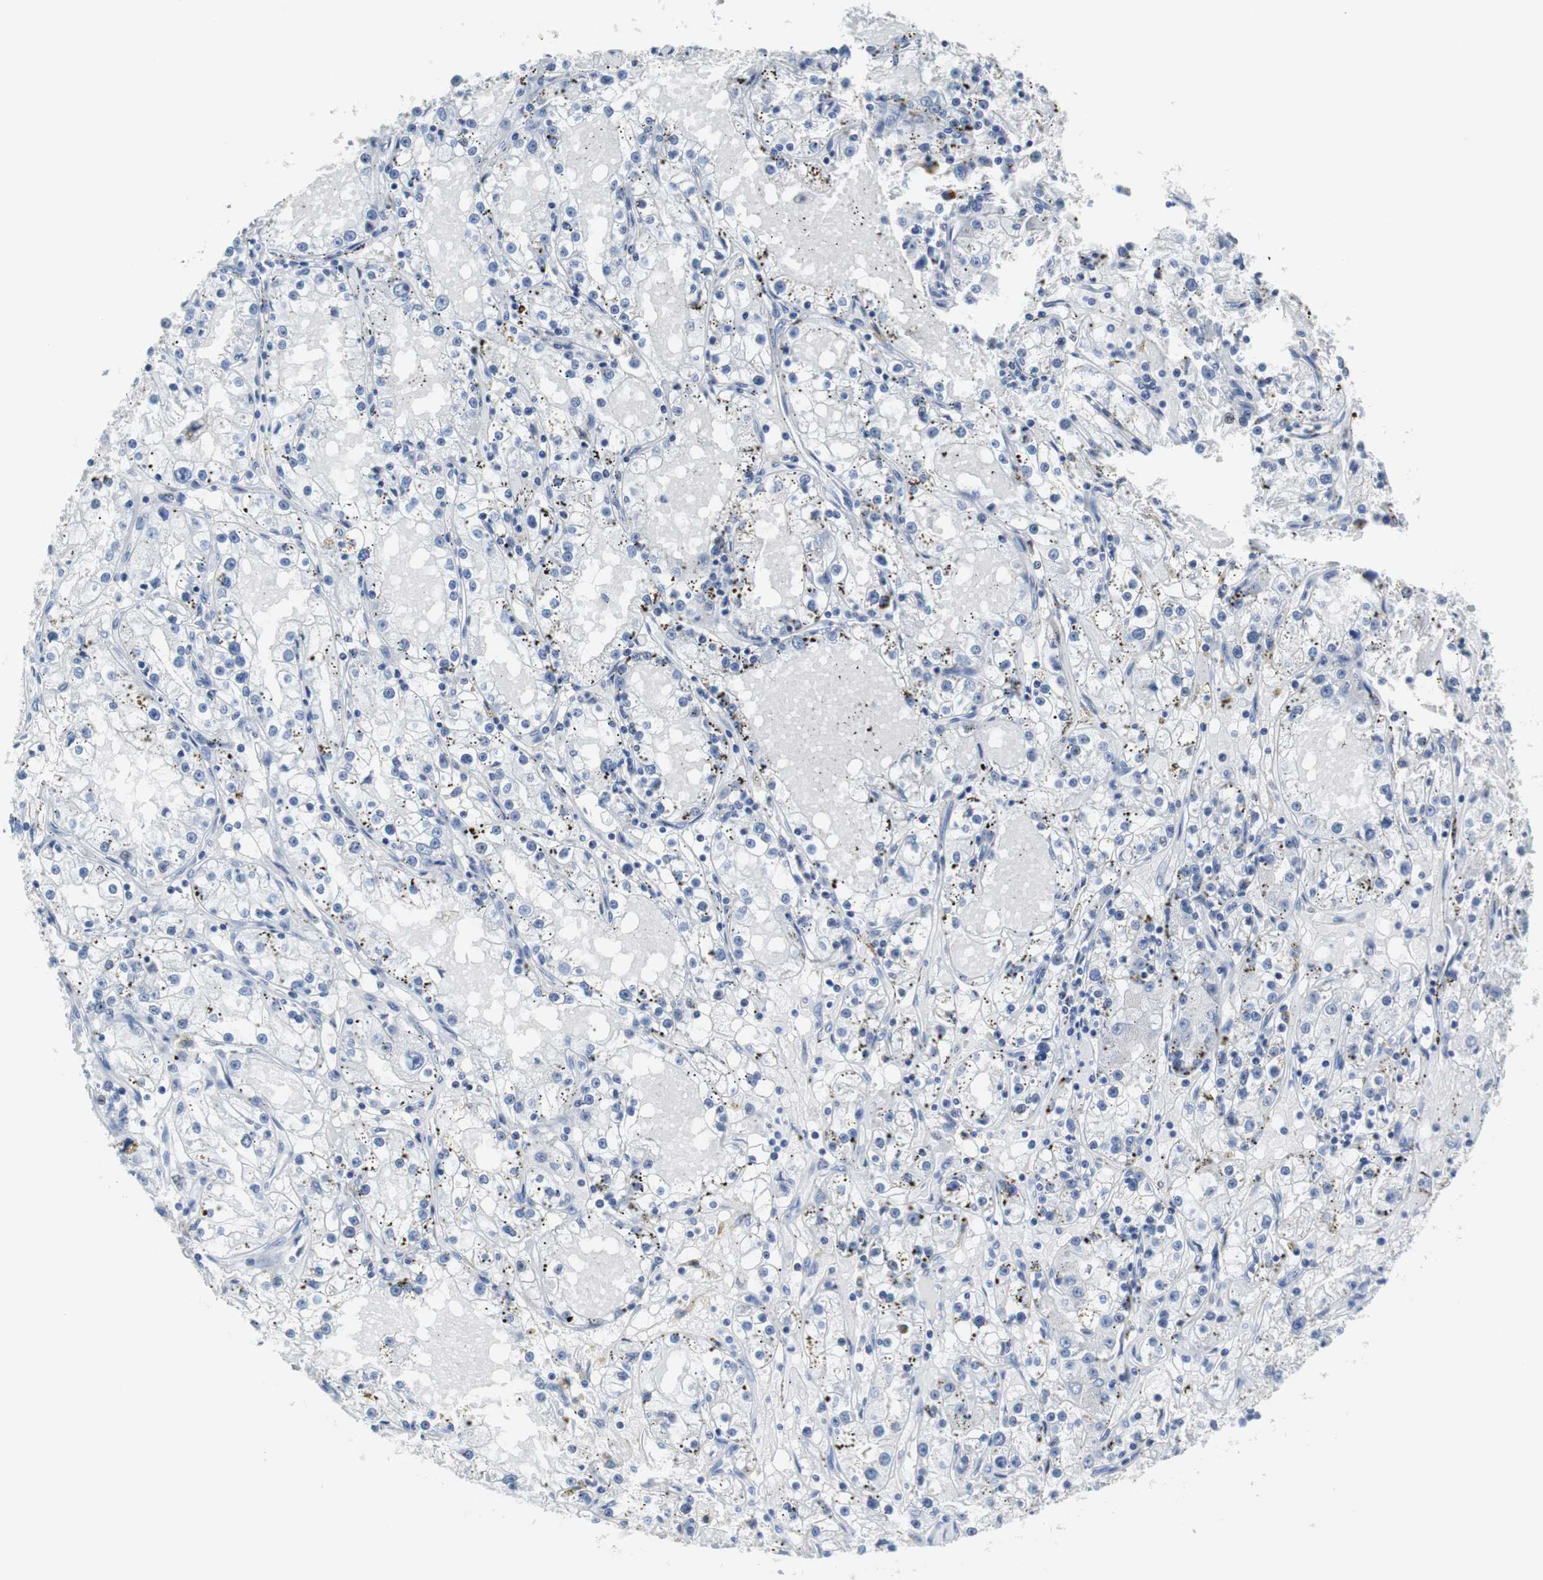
{"staining": {"intensity": "negative", "quantity": "none", "location": "none"}, "tissue": "renal cancer", "cell_type": "Tumor cells", "image_type": "cancer", "snomed": [{"axis": "morphology", "description": "Adenocarcinoma, NOS"}, {"axis": "topography", "description": "Kidney"}], "caption": "A high-resolution histopathology image shows immunohistochemistry staining of adenocarcinoma (renal), which reveals no significant staining in tumor cells. (DAB (3,3'-diaminobenzidine) immunohistochemistry with hematoxylin counter stain).", "gene": "JUN", "patient": {"sex": "male", "age": 56}}